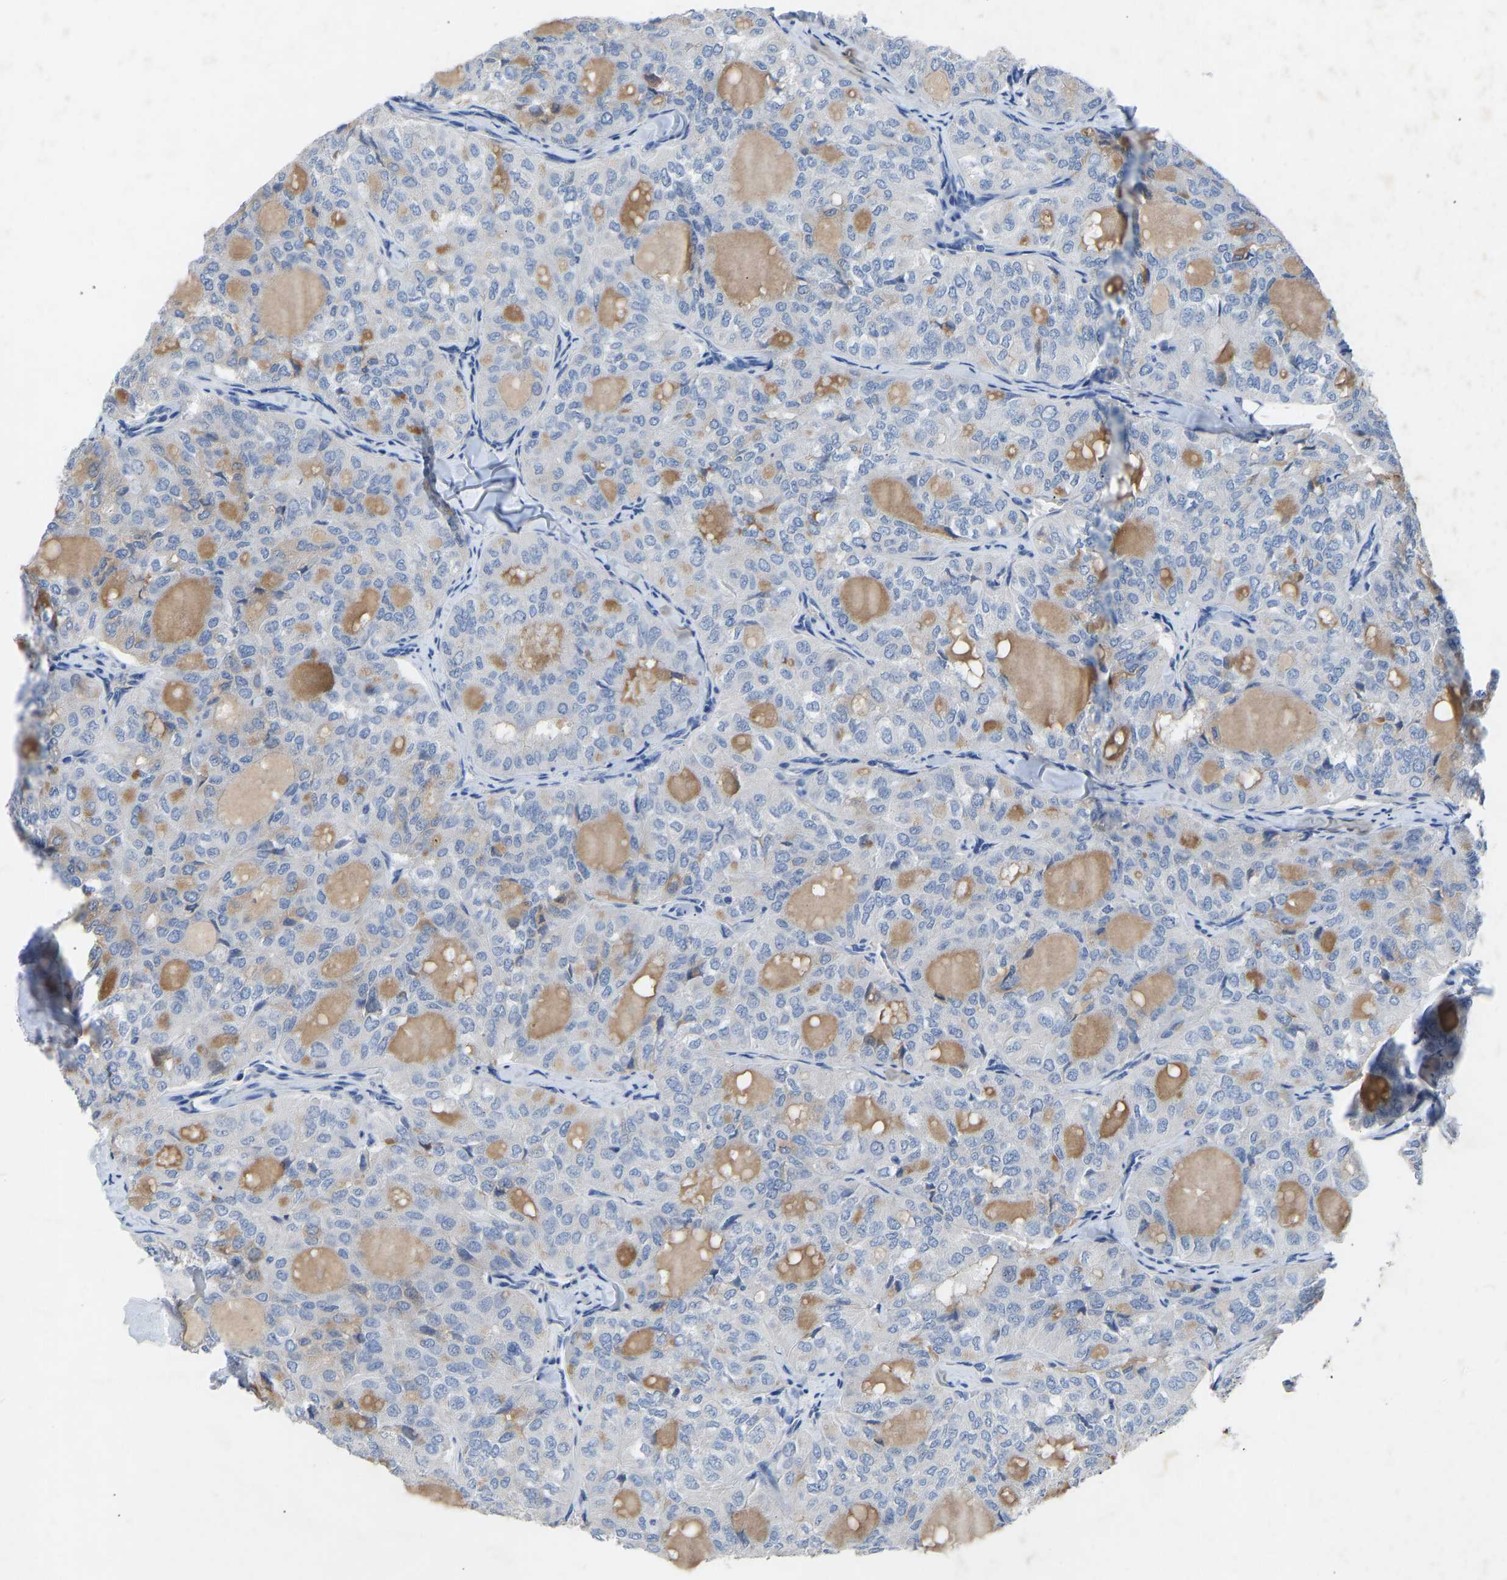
{"staining": {"intensity": "negative", "quantity": "none", "location": "none"}, "tissue": "thyroid cancer", "cell_type": "Tumor cells", "image_type": "cancer", "snomed": [{"axis": "morphology", "description": "Follicular adenoma carcinoma, NOS"}, {"axis": "topography", "description": "Thyroid gland"}], "caption": "High magnification brightfield microscopy of follicular adenoma carcinoma (thyroid) stained with DAB (brown) and counterstained with hematoxylin (blue): tumor cells show no significant positivity.", "gene": "RBP1", "patient": {"sex": "male", "age": 75}}